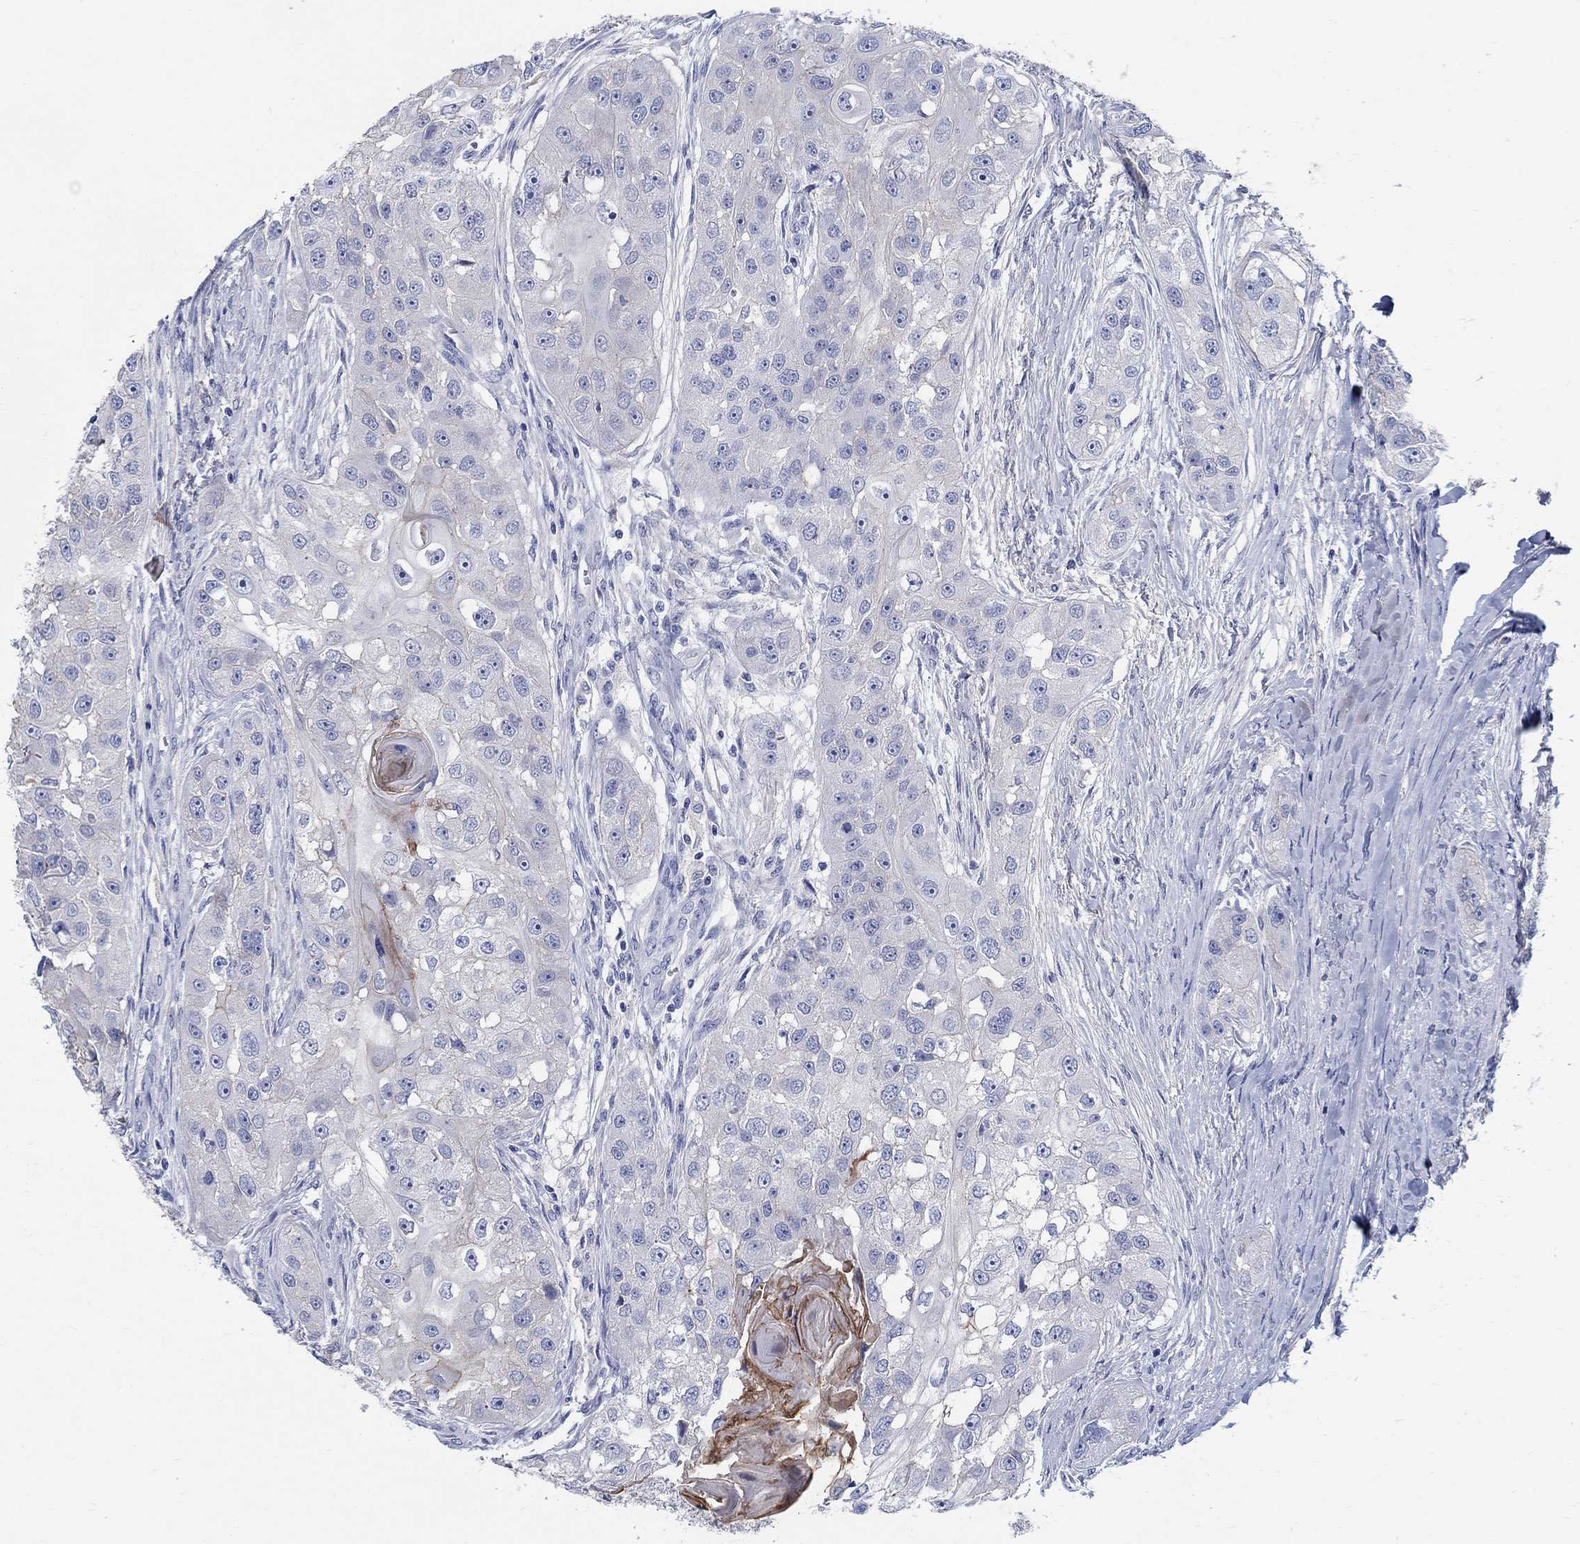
{"staining": {"intensity": "negative", "quantity": "none", "location": "none"}, "tissue": "head and neck cancer", "cell_type": "Tumor cells", "image_type": "cancer", "snomed": [{"axis": "morphology", "description": "Normal tissue, NOS"}, {"axis": "morphology", "description": "Squamous cell carcinoma, NOS"}, {"axis": "topography", "description": "Skeletal muscle"}, {"axis": "topography", "description": "Head-Neck"}], "caption": "The immunohistochemistry image has no significant positivity in tumor cells of squamous cell carcinoma (head and neck) tissue.", "gene": "SOX2", "patient": {"sex": "male", "age": 51}}